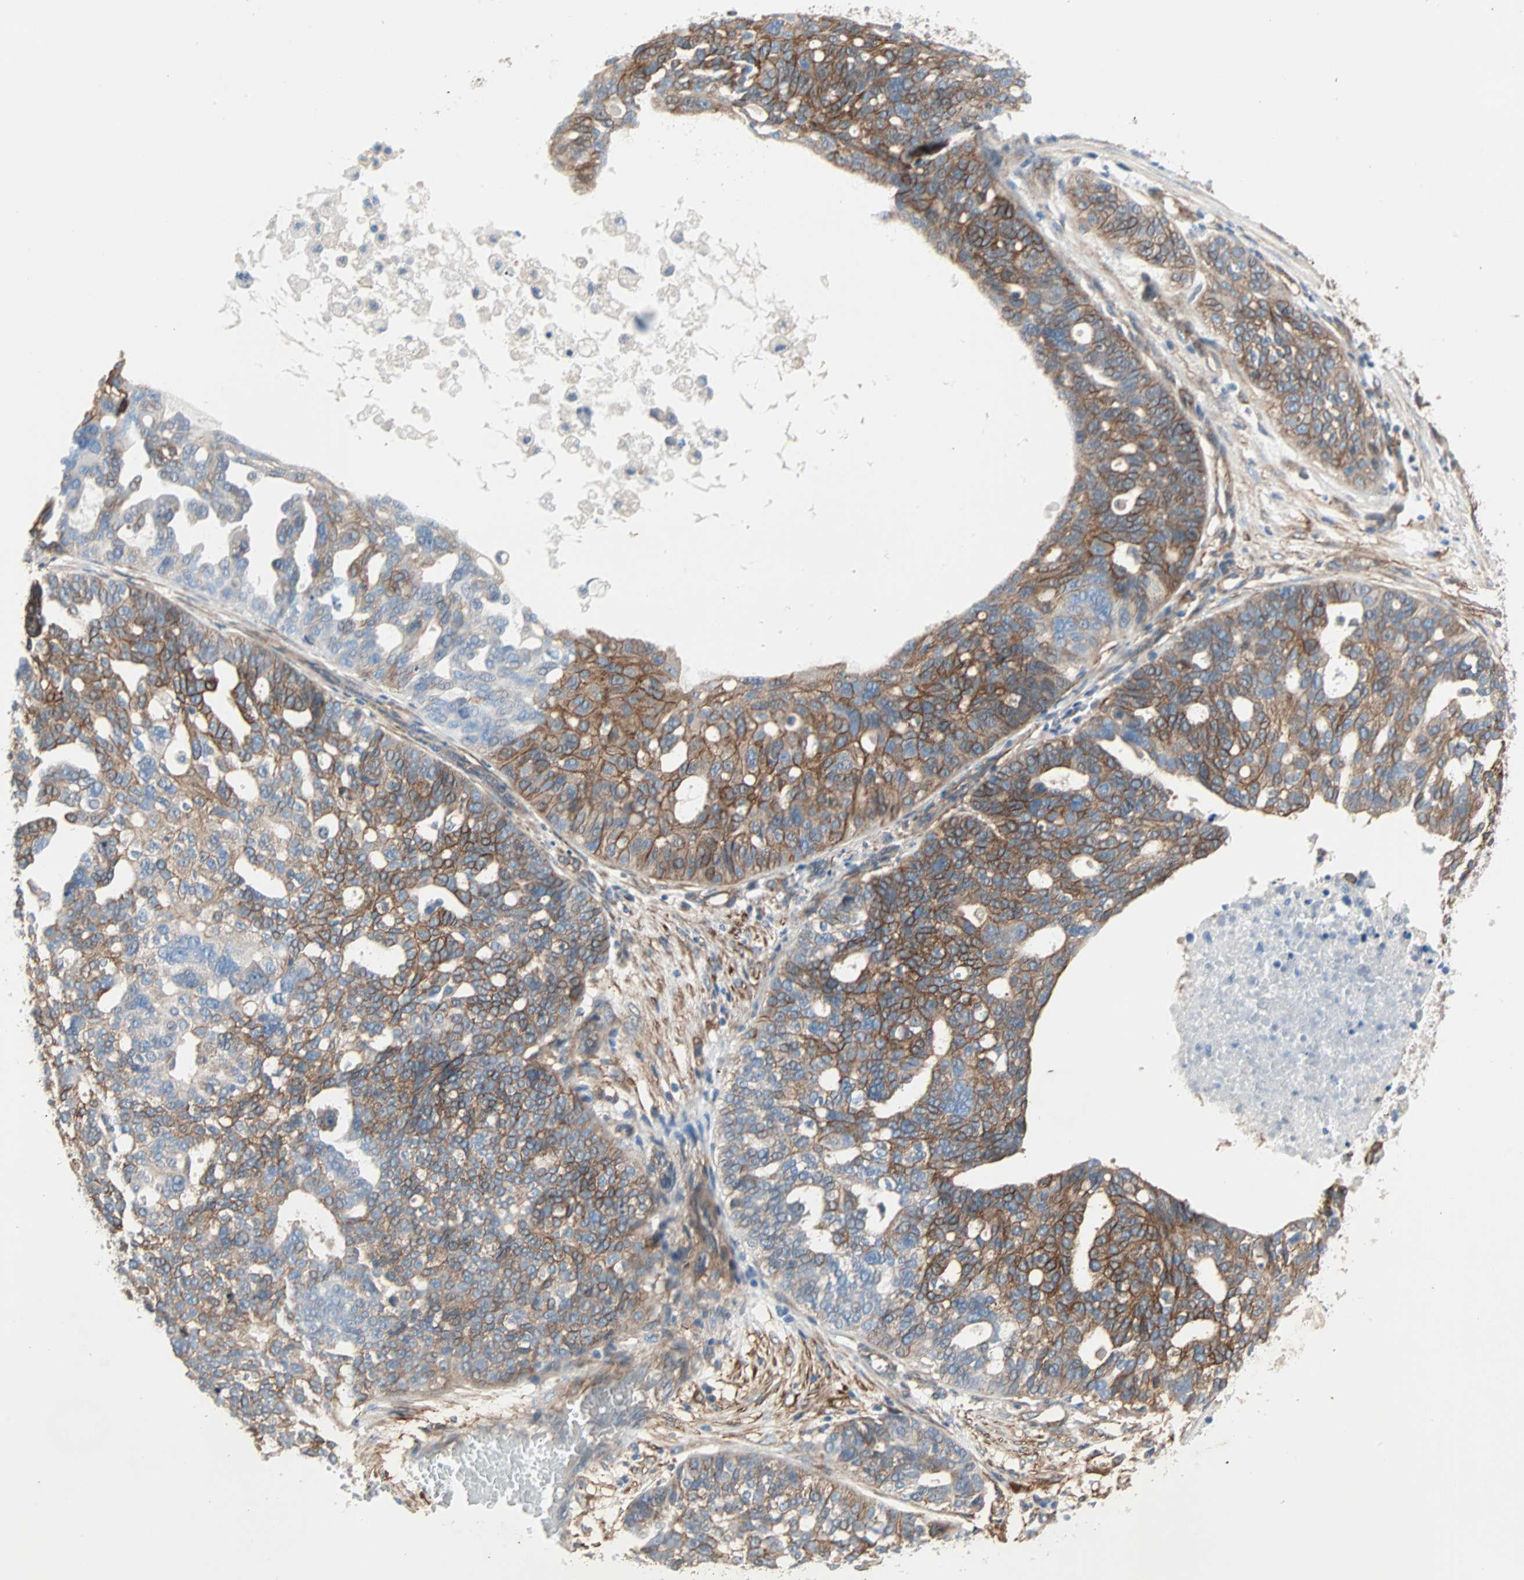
{"staining": {"intensity": "moderate", "quantity": "25%-75%", "location": "cytoplasmic/membranous"}, "tissue": "ovarian cancer", "cell_type": "Tumor cells", "image_type": "cancer", "snomed": [{"axis": "morphology", "description": "Cystadenocarcinoma, serous, NOS"}, {"axis": "topography", "description": "Ovary"}], "caption": "Immunohistochemical staining of ovarian serous cystadenocarcinoma shows medium levels of moderate cytoplasmic/membranous protein expression in about 25%-75% of tumor cells.", "gene": "EPB41L2", "patient": {"sex": "female", "age": 59}}